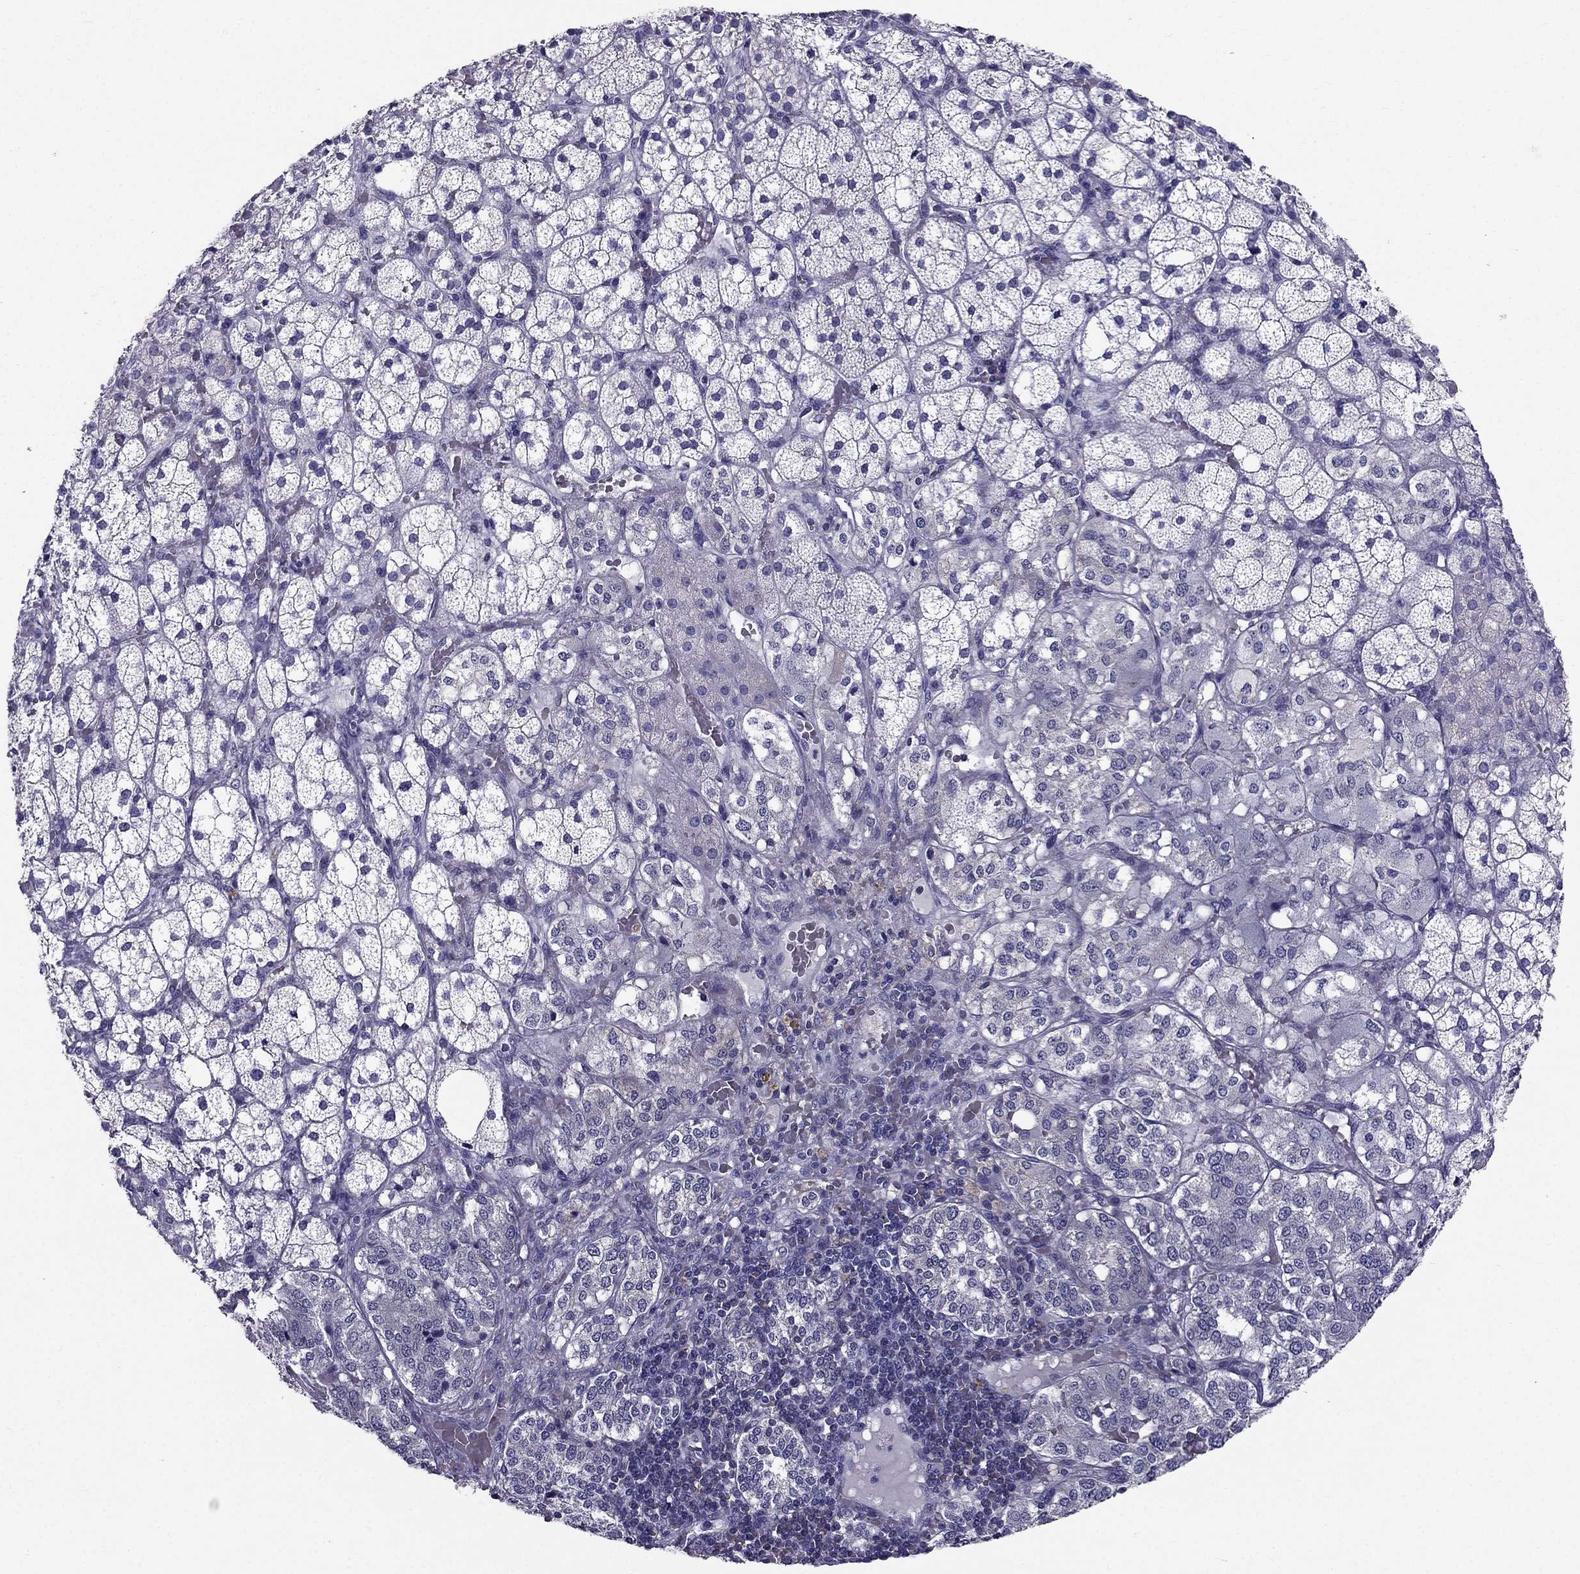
{"staining": {"intensity": "negative", "quantity": "none", "location": "none"}, "tissue": "adrenal gland", "cell_type": "Glandular cells", "image_type": "normal", "snomed": [{"axis": "morphology", "description": "Normal tissue, NOS"}, {"axis": "topography", "description": "Adrenal gland"}], "caption": "Immunohistochemistry (IHC) of normal human adrenal gland displays no staining in glandular cells. (DAB (3,3'-diaminobenzidine) immunohistochemistry visualized using brightfield microscopy, high magnification).", "gene": "AAK1", "patient": {"sex": "male", "age": 53}}